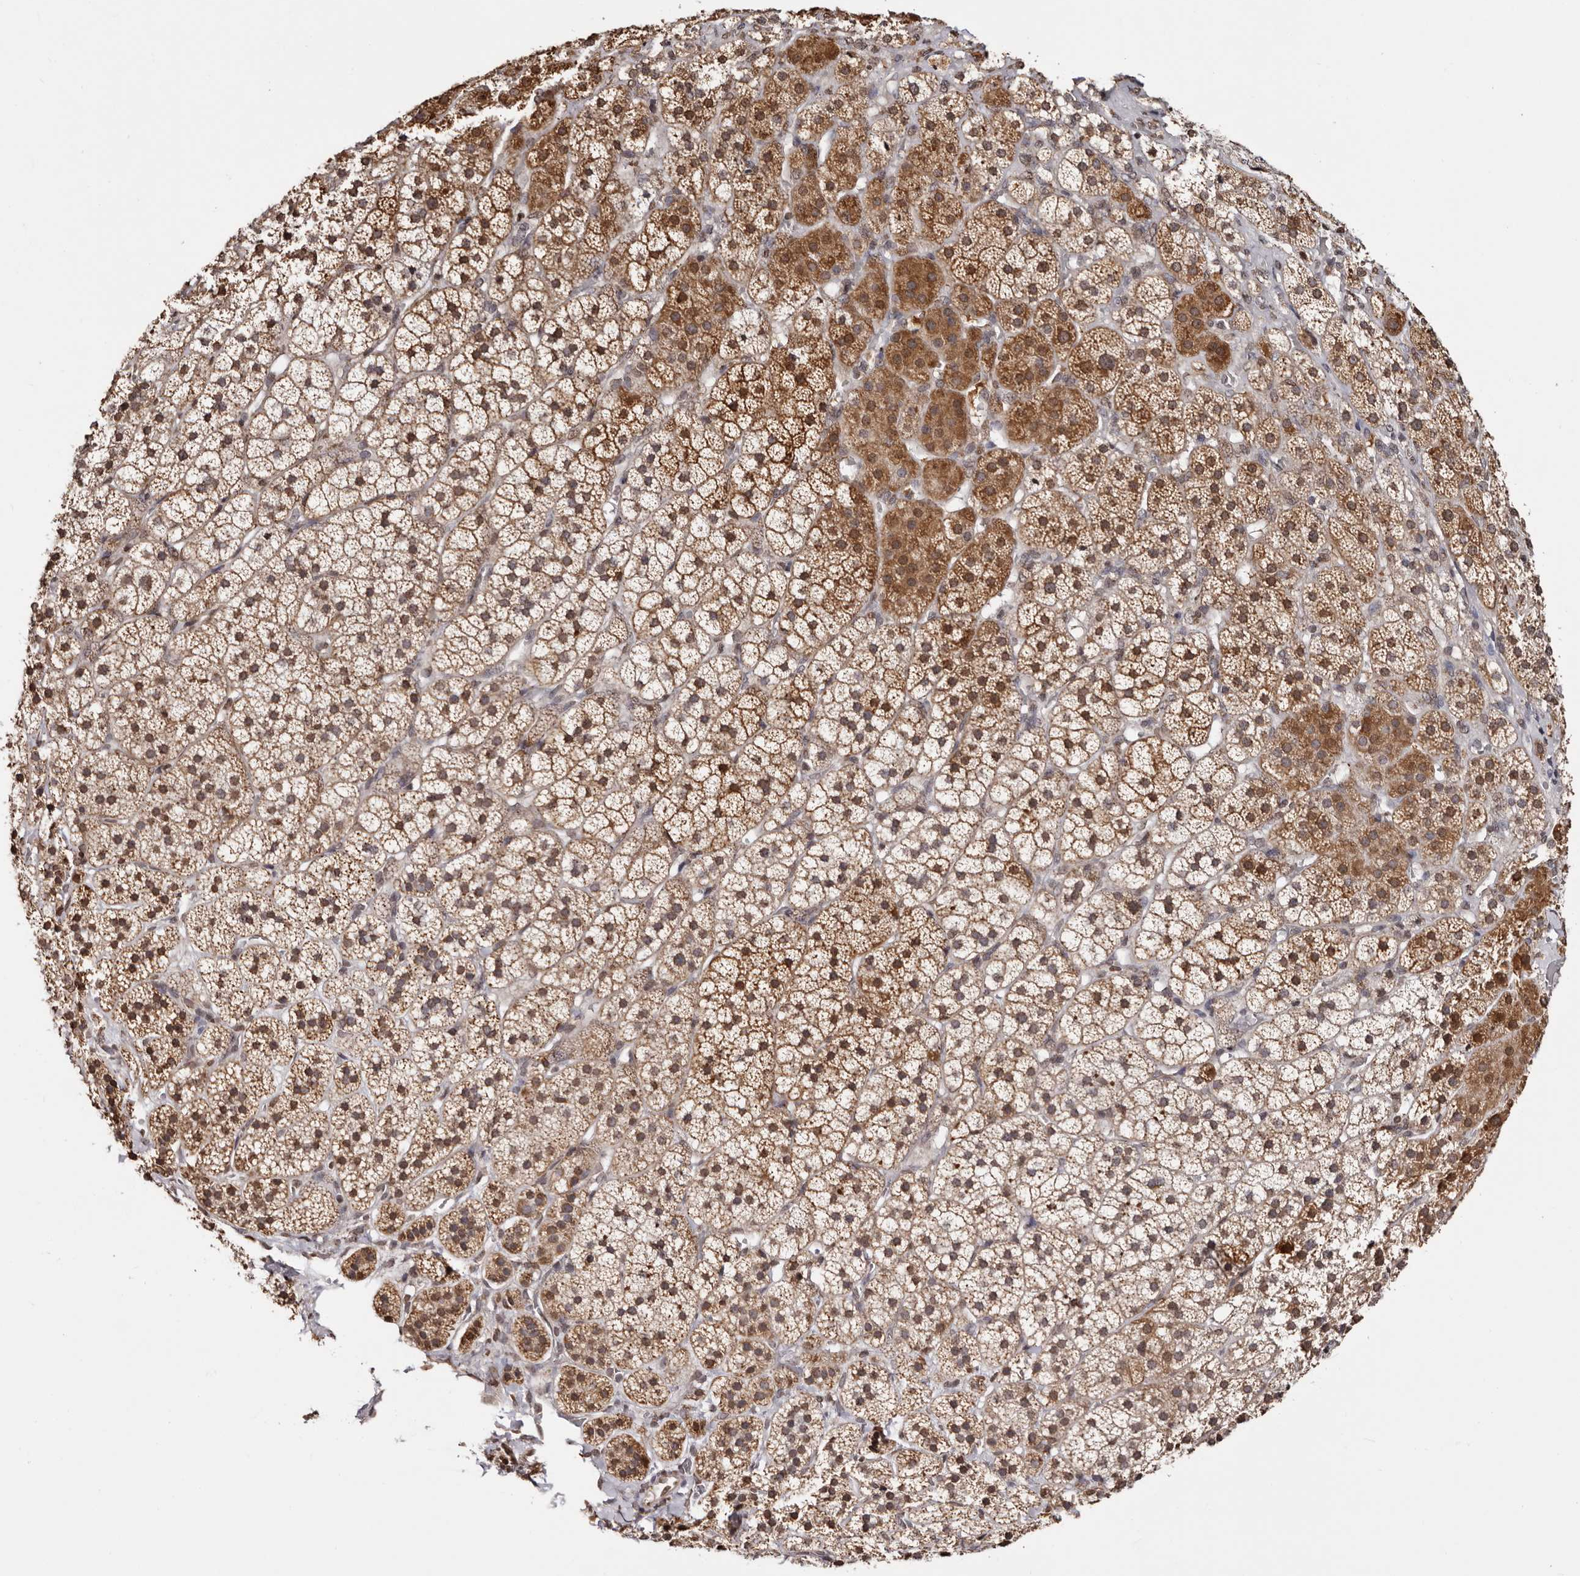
{"staining": {"intensity": "moderate", "quantity": ">75%", "location": "cytoplasmic/membranous"}, "tissue": "adrenal gland", "cell_type": "Glandular cells", "image_type": "normal", "snomed": [{"axis": "morphology", "description": "Normal tissue, NOS"}, {"axis": "topography", "description": "Adrenal gland"}], "caption": "IHC of unremarkable adrenal gland exhibits medium levels of moderate cytoplasmic/membranous expression in about >75% of glandular cells.", "gene": "CCDC190", "patient": {"sex": "female", "age": 44}}